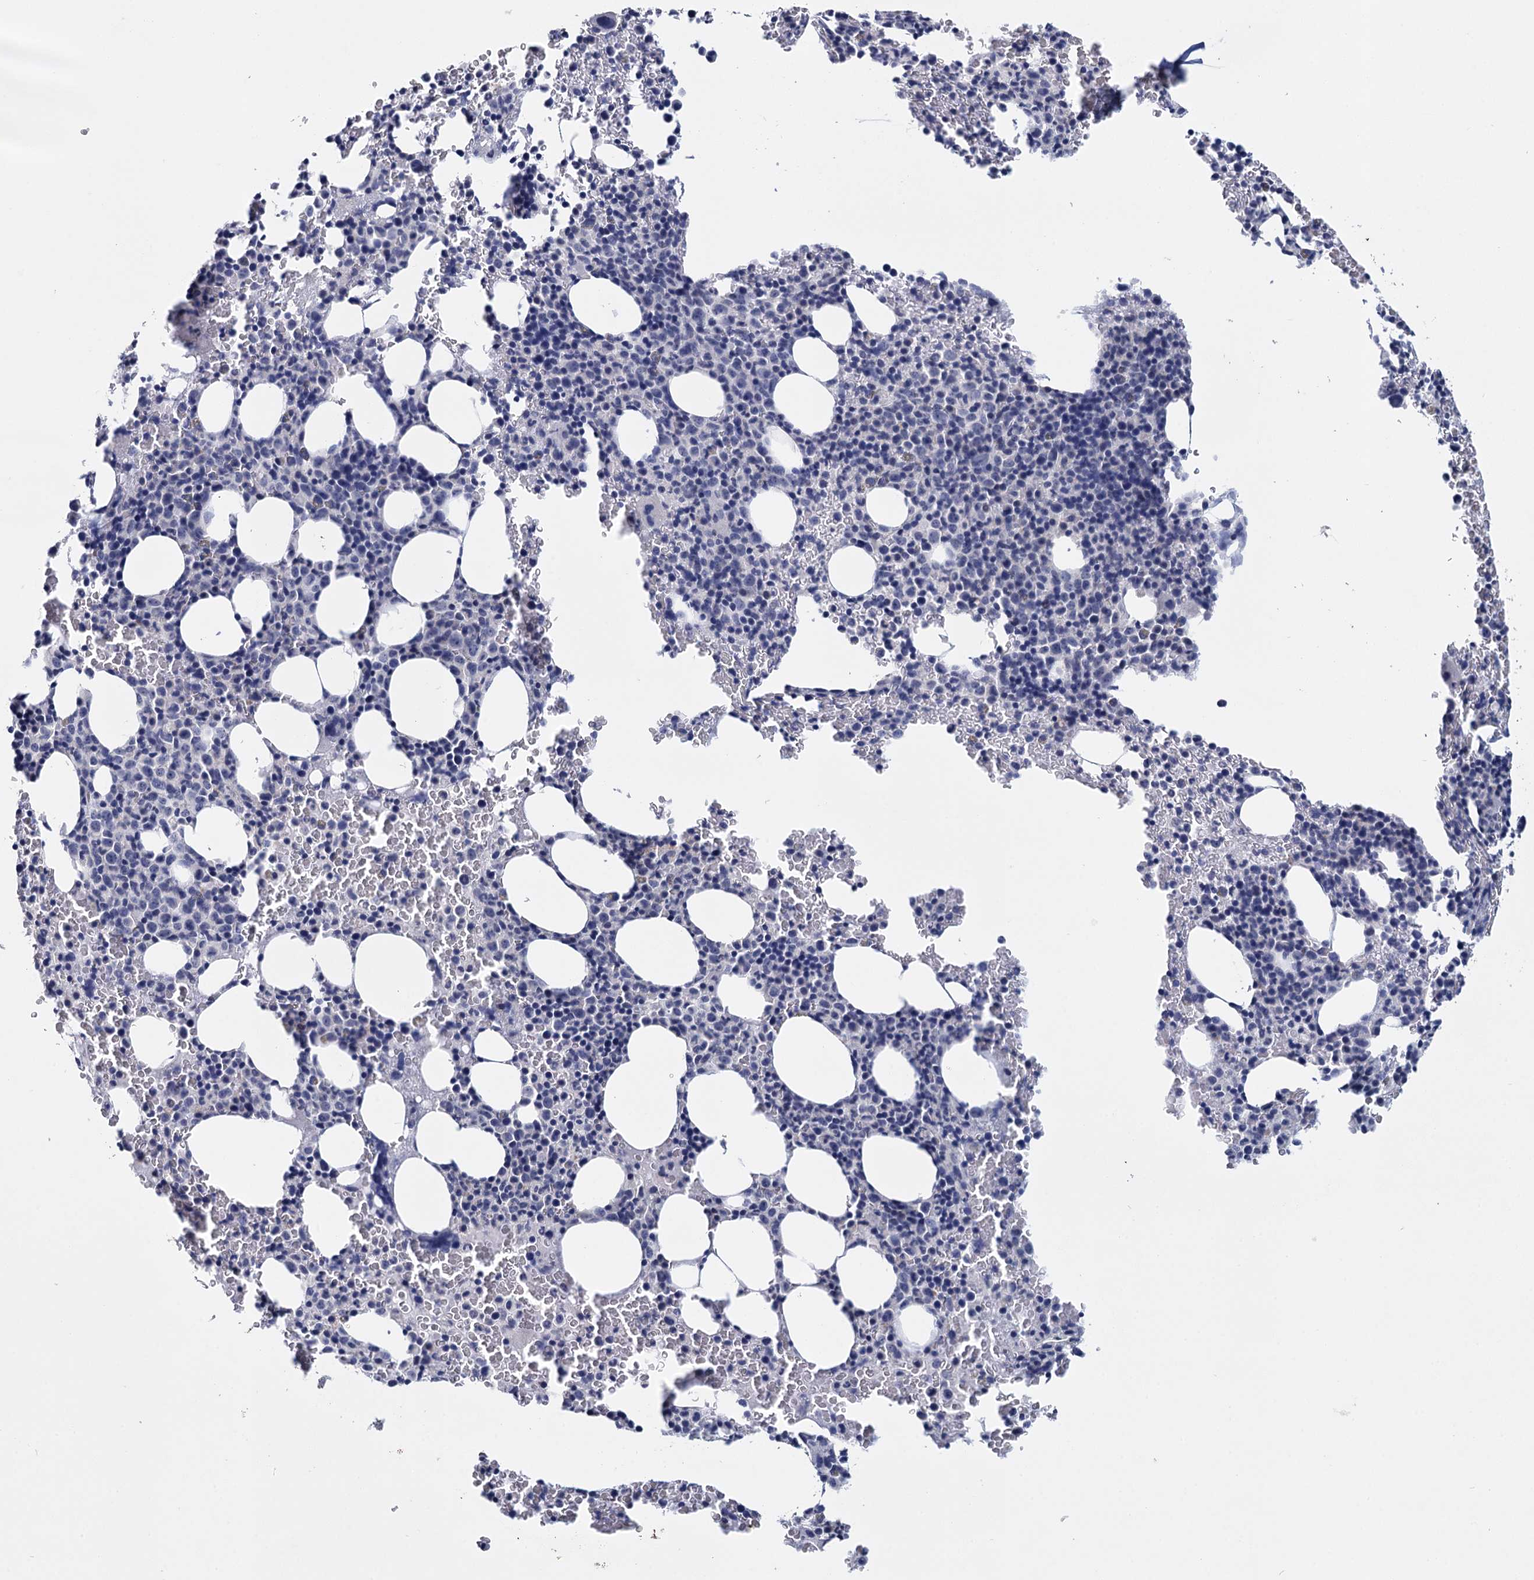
{"staining": {"intensity": "negative", "quantity": "none", "location": "none"}, "tissue": "bone marrow", "cell_type": "Hematopoietic cells", "image_type": "normal", "snomed": [{"axis": "morphology", "description": "Normal tissue, NOS"}, {"axis": "topography", "description": "Bone marrow"}], "caption": "DAB immunohistochemical staining of benign bone marrow reveals no significant positivity in hematopoietic cells.", "gene": "SFN", "patient": {"sex": "female", "age": 54}}